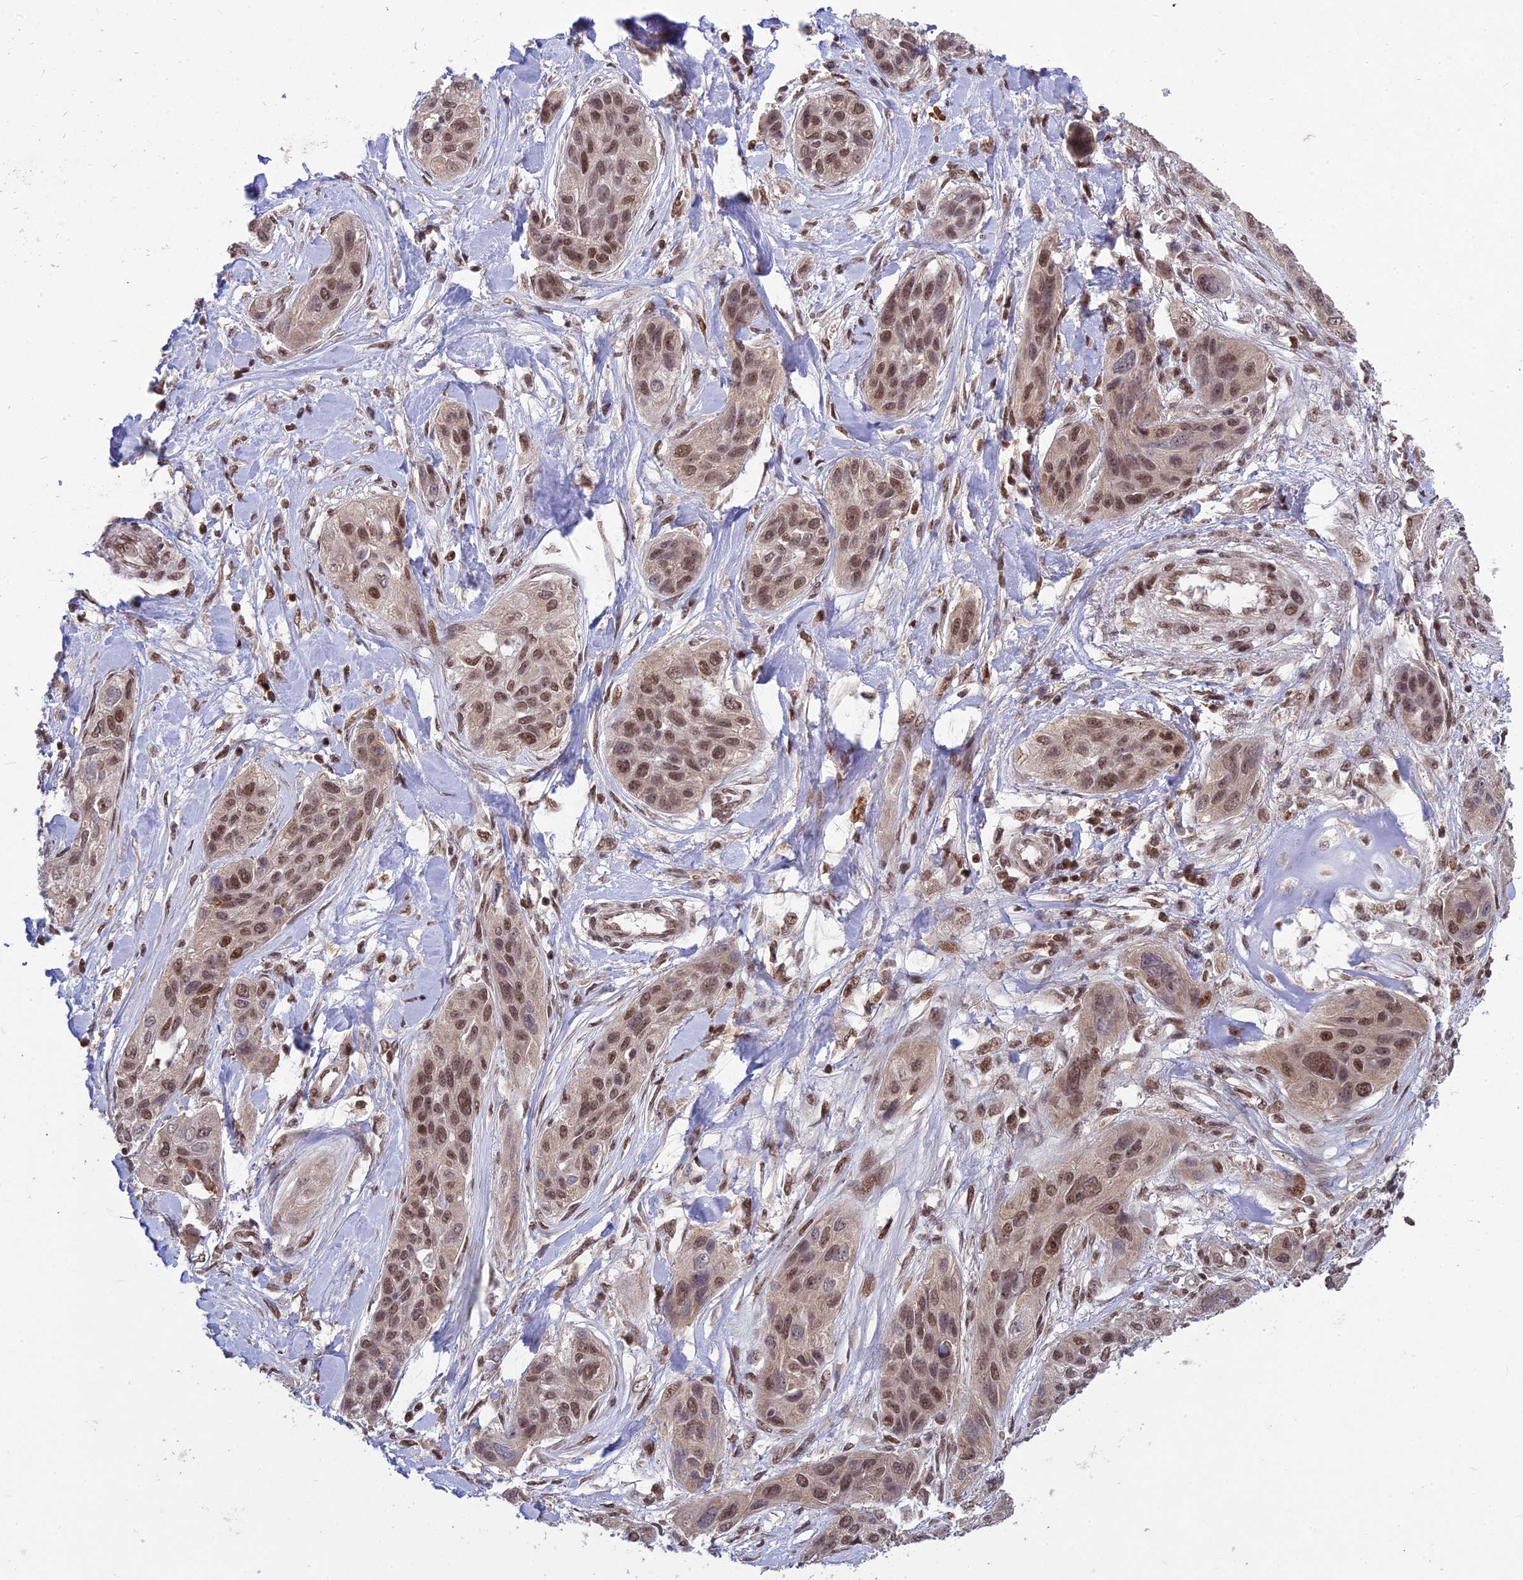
{"staining": {"intensity": "moderate", "quantity": ">75%", "location": "nuclear"}, "tissue": "lung cancer", "cell_type": "Tumor cells", "image_type": "cancer", "snomed": [{"axis": "morphology", "description": "Squamous cell carcinoma, NOS"}, {"axis": "topography", "description": "Lung"}], "caption": "Immunohistochemistry (IHC) histopathology image of neoplastic tissue: lung cancer stained using immunohistochemistry demonstrates medium levels of moderate protein expression localized specifically in the nuclear of tumor cells, appearing as a nuclear brown color.", "gene": "GMEB1", "patient": {"sex": "female", "age": 70}}